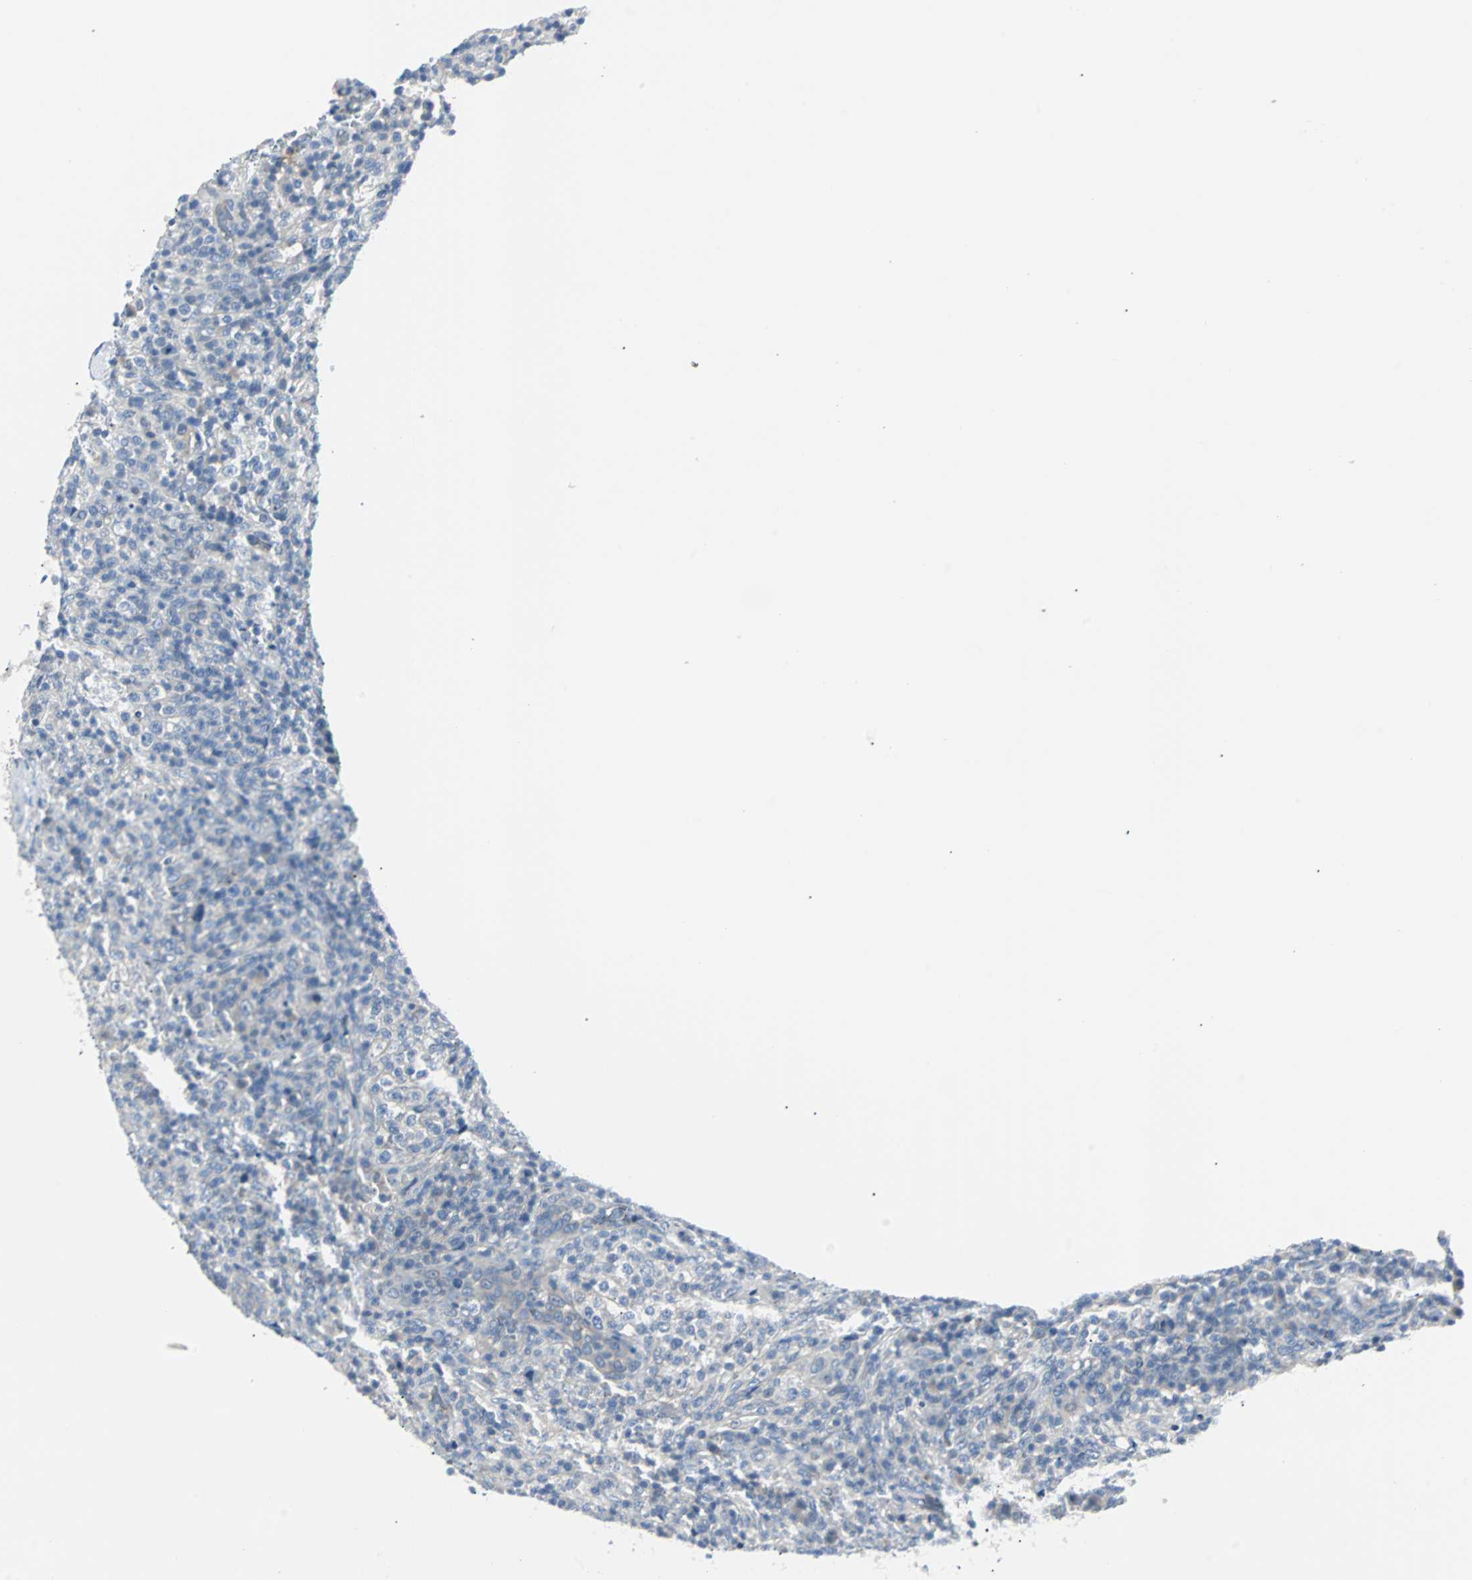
{"staining": {"intensity": "negative", "quantity": "none", "location": "none"}, "tissue": "lymphoma", "cell_type": "Tumor cells", "image_type": "cancer", "snomed": [{"axis": "morphology", "description": "Malignant lymphoma, non-Hodgkin's type, High grade"}, {"axis": "topography", "description": "Lymph node"}], "caption": "DAB (3,3'-diaminobenzidine) immunohistochemical staining of lymphoma exhibits no significant expression in tumor cells.", "gene": "RASA1", "patient": {"sex": "female", "age": 76}}